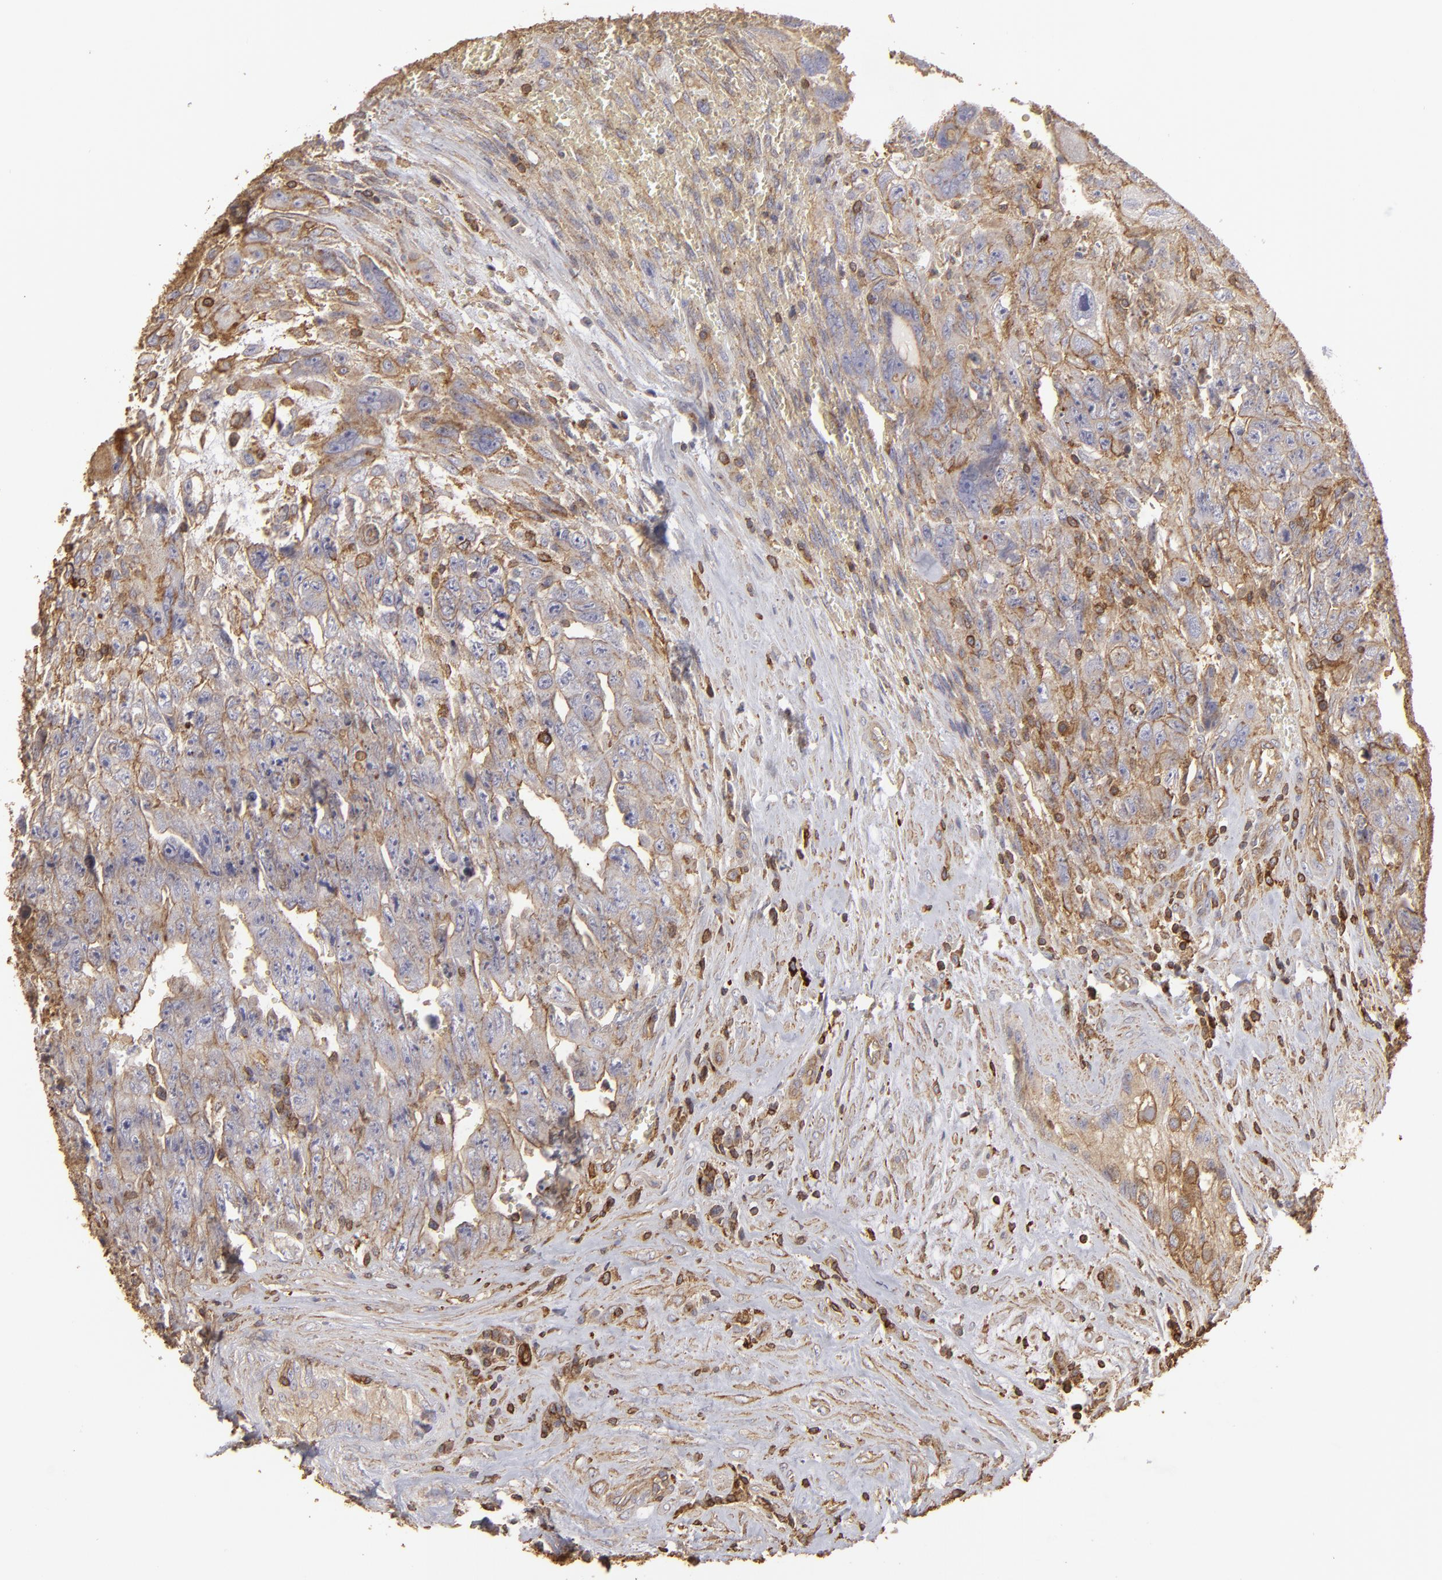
{"staining": {"intensity": "moderate", "quantity": ">75%", "location": "cytoplasmic/membranous"}, "tissue": "testis cancer", "cell_type": "Tumor cells", "image_type": "cancer", "snomed": [{"axis": "morphology", "description": "Carcinoma, Embryonal, NOS"}, {"axis": "topography", "description": "Testis"}], "caption": "Moderate cytoplasmic/membranous staining is present in about >75% of tumor cells in embryonal carcinoma (testis).", "gene": "ACTB", "patient": {"sex": "male", "age": 28}}